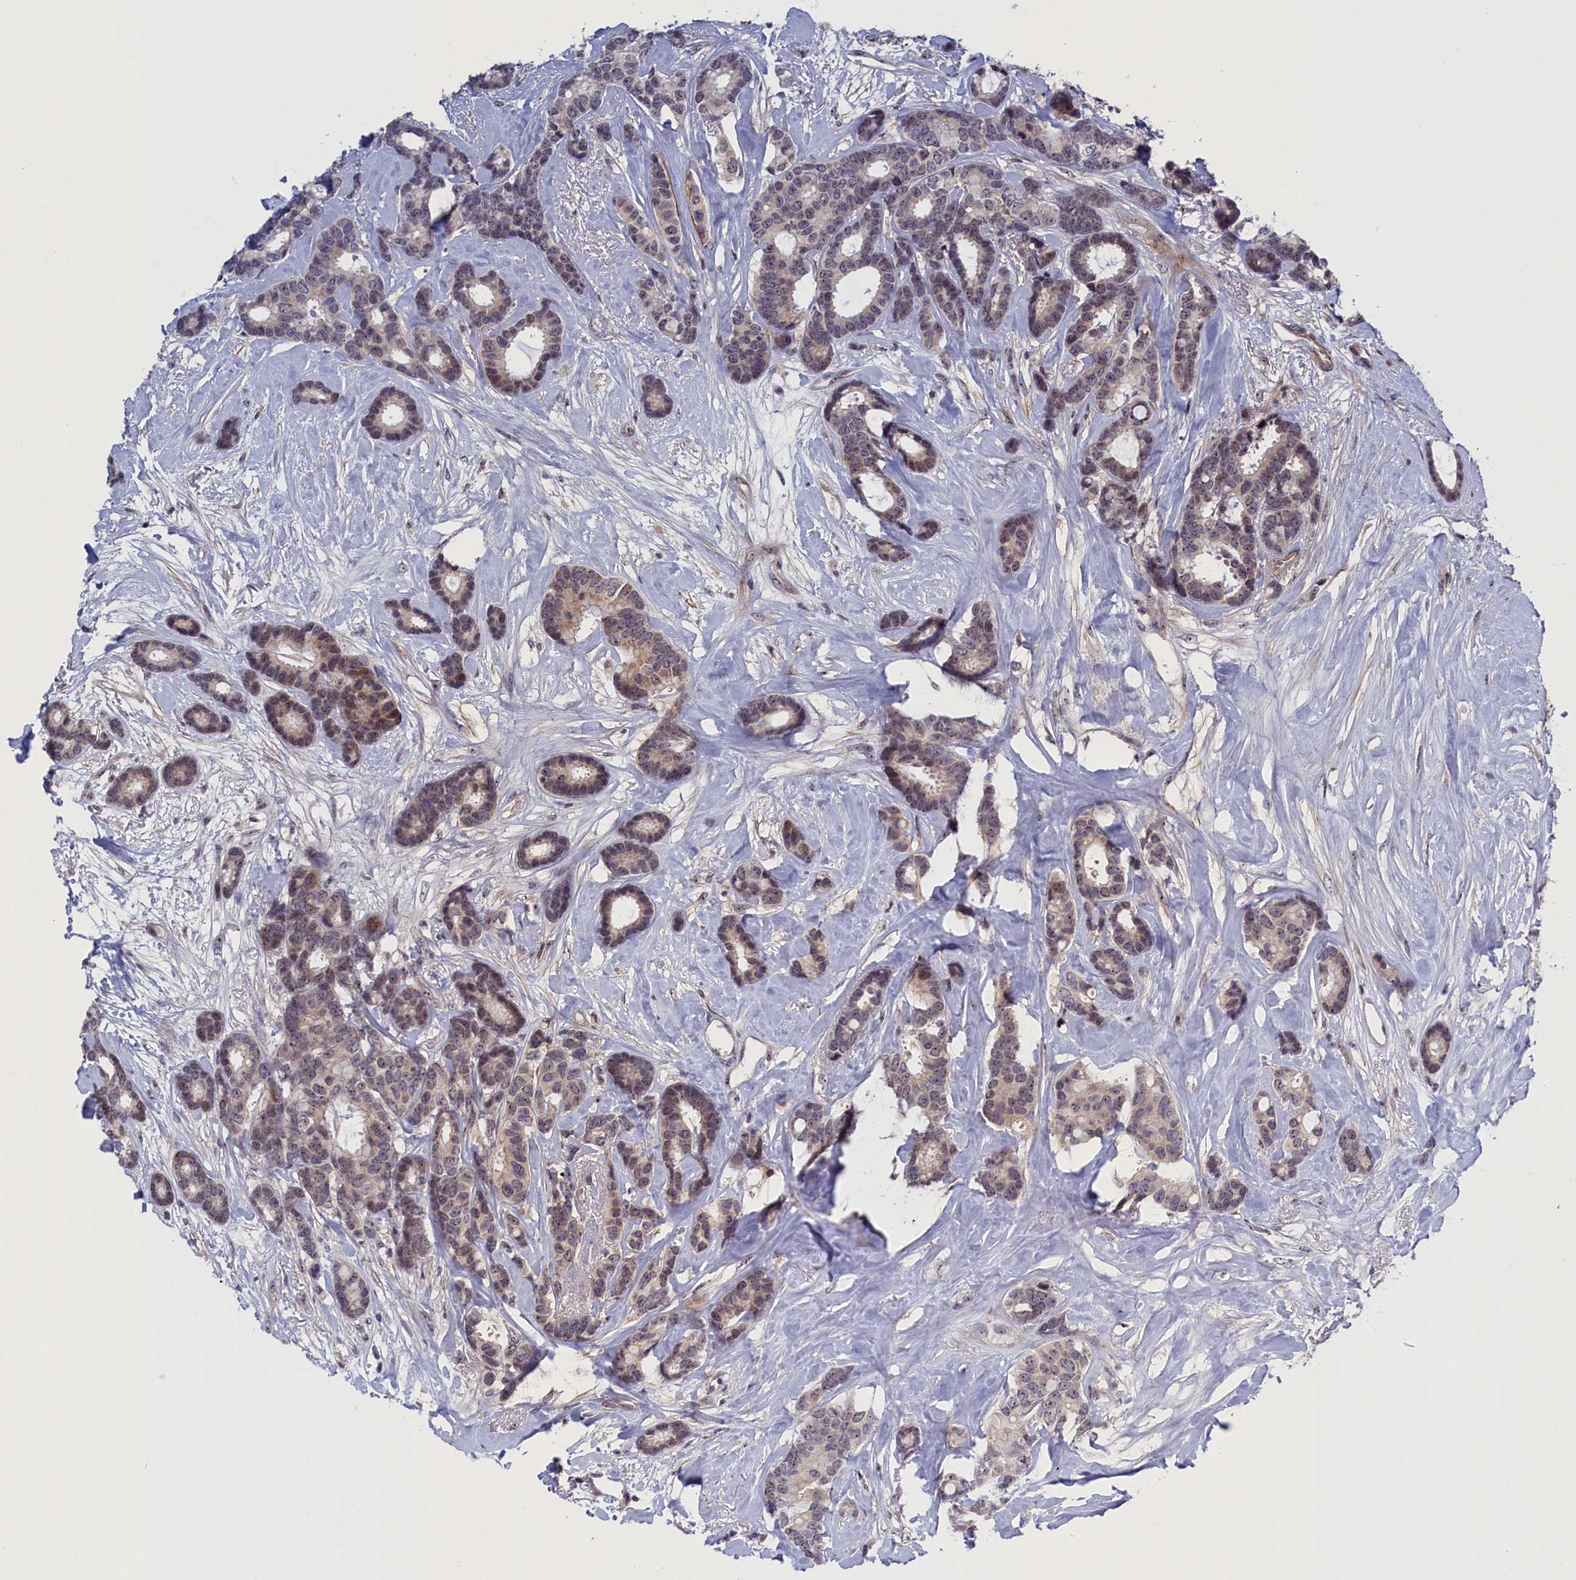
{"staining": {"intensity": "weak", "quantity": "25%-75%", "location": "nuclear"}, "tissue": "breast cancer", "cell_type": "Tumor cells", "image_type": "cancer", "snomed": [{"axis": "morphology", "description": "Duct carcinoma"}, {"axis": "topography", "description": "Breast"}], "caption": "A histopathology image showing weak nuclear staining in approximately 25%-75% of tumor cells in breast cancer, as visualized by brown immunohistochemical staining.", "gene": "PPAN", "patient": {"sex": "female", "age": 87}}